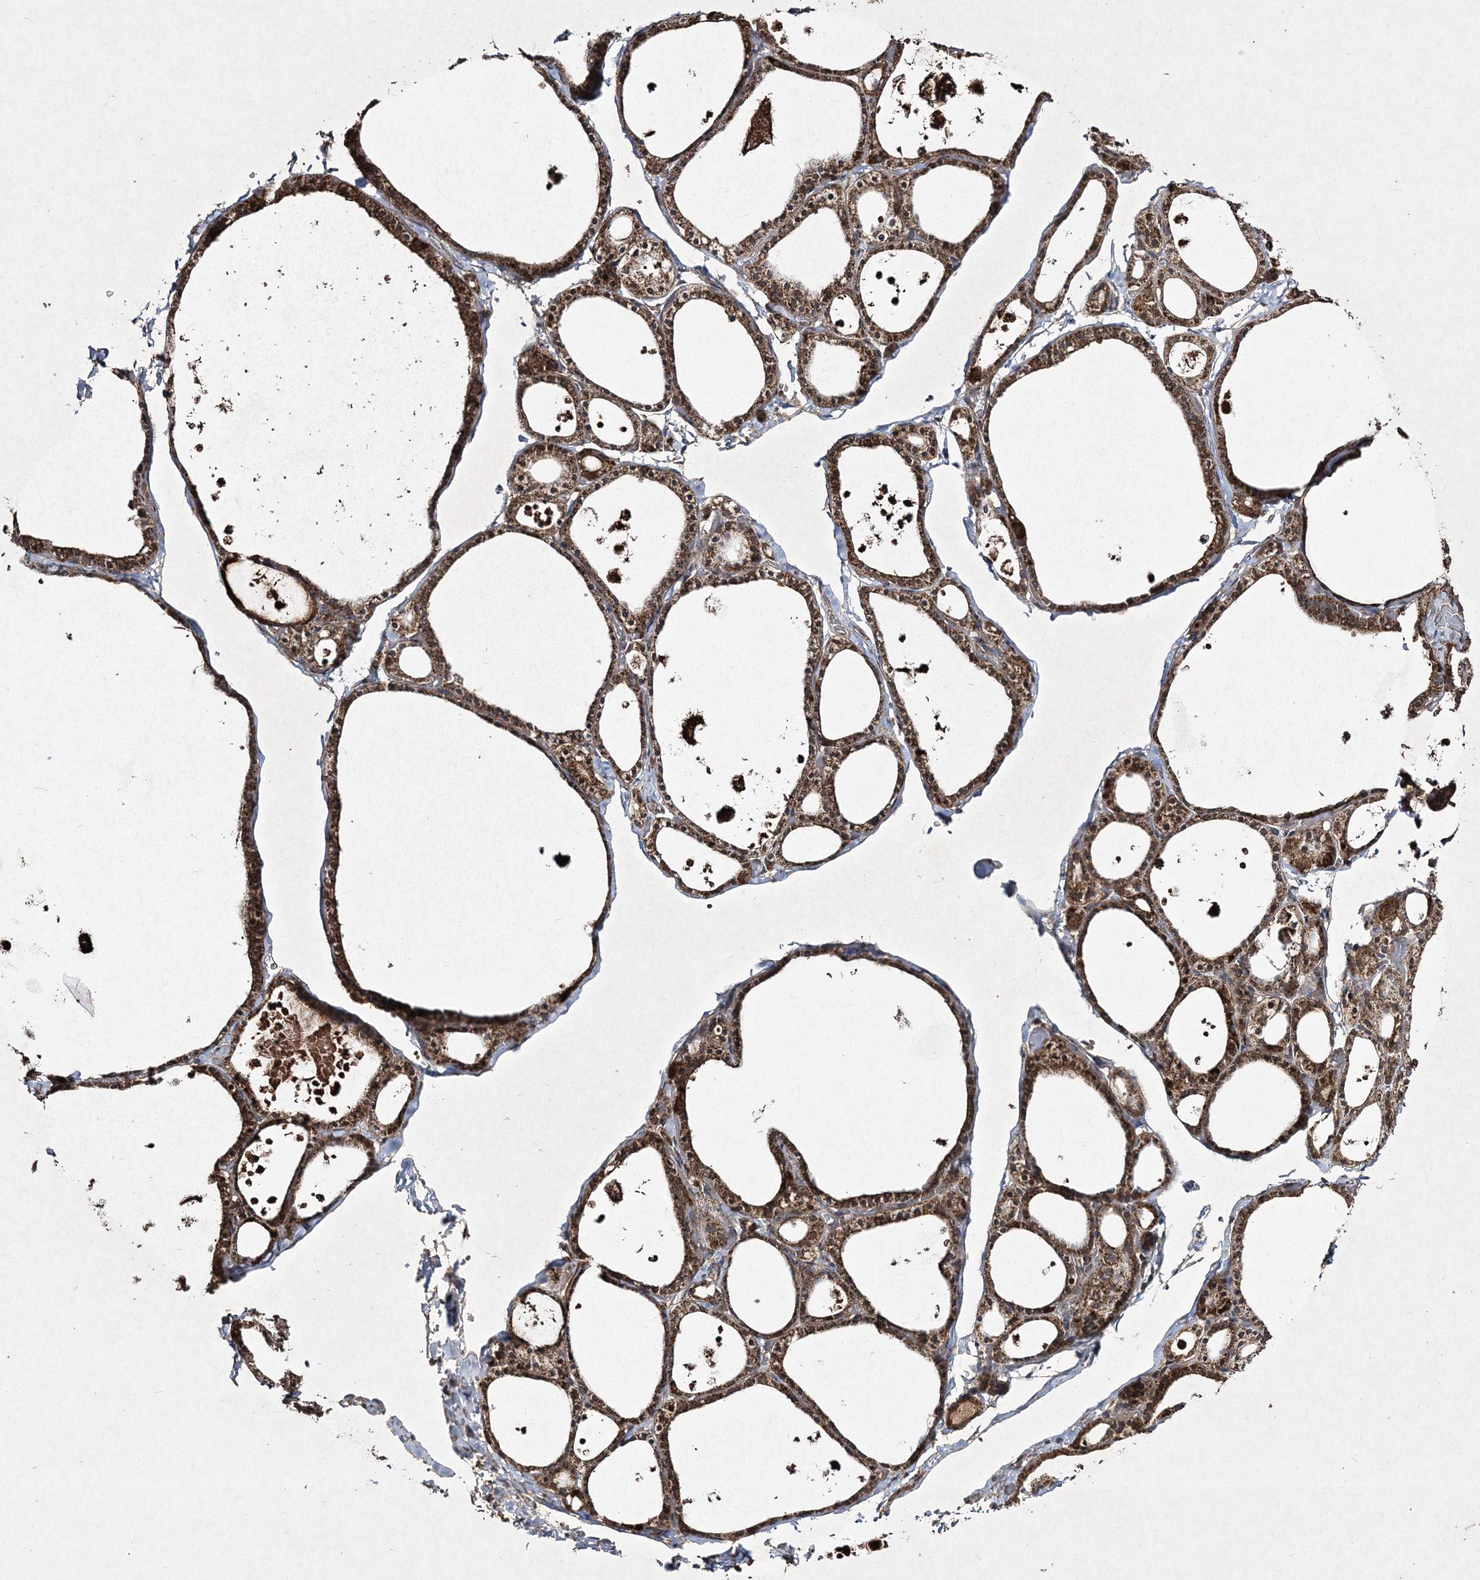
{"staining": {"intensity": "strong", "quantity": ">75%", "location": "cytoplasmic/membranous"}, "tissue": "thyroid gland", "cell_type": "Glandular cells", "image_type": "normal", "snomed": [{"axis": "morphology", "description": "Normal tissue, NOS"}, {"axis": "topography", "description": "Thyroid gland"}], "caption": "DAB (3,3'-diaminobenzidine) immunohistochemical staining of normal thyroid gland exhibits strong cytoplasmic/membranous protein positivity in about >75% of glandular cells. Nuclei are stained in blue.", "gene": "GRSF1", "patient": {"sex": "male", "age": 56}}